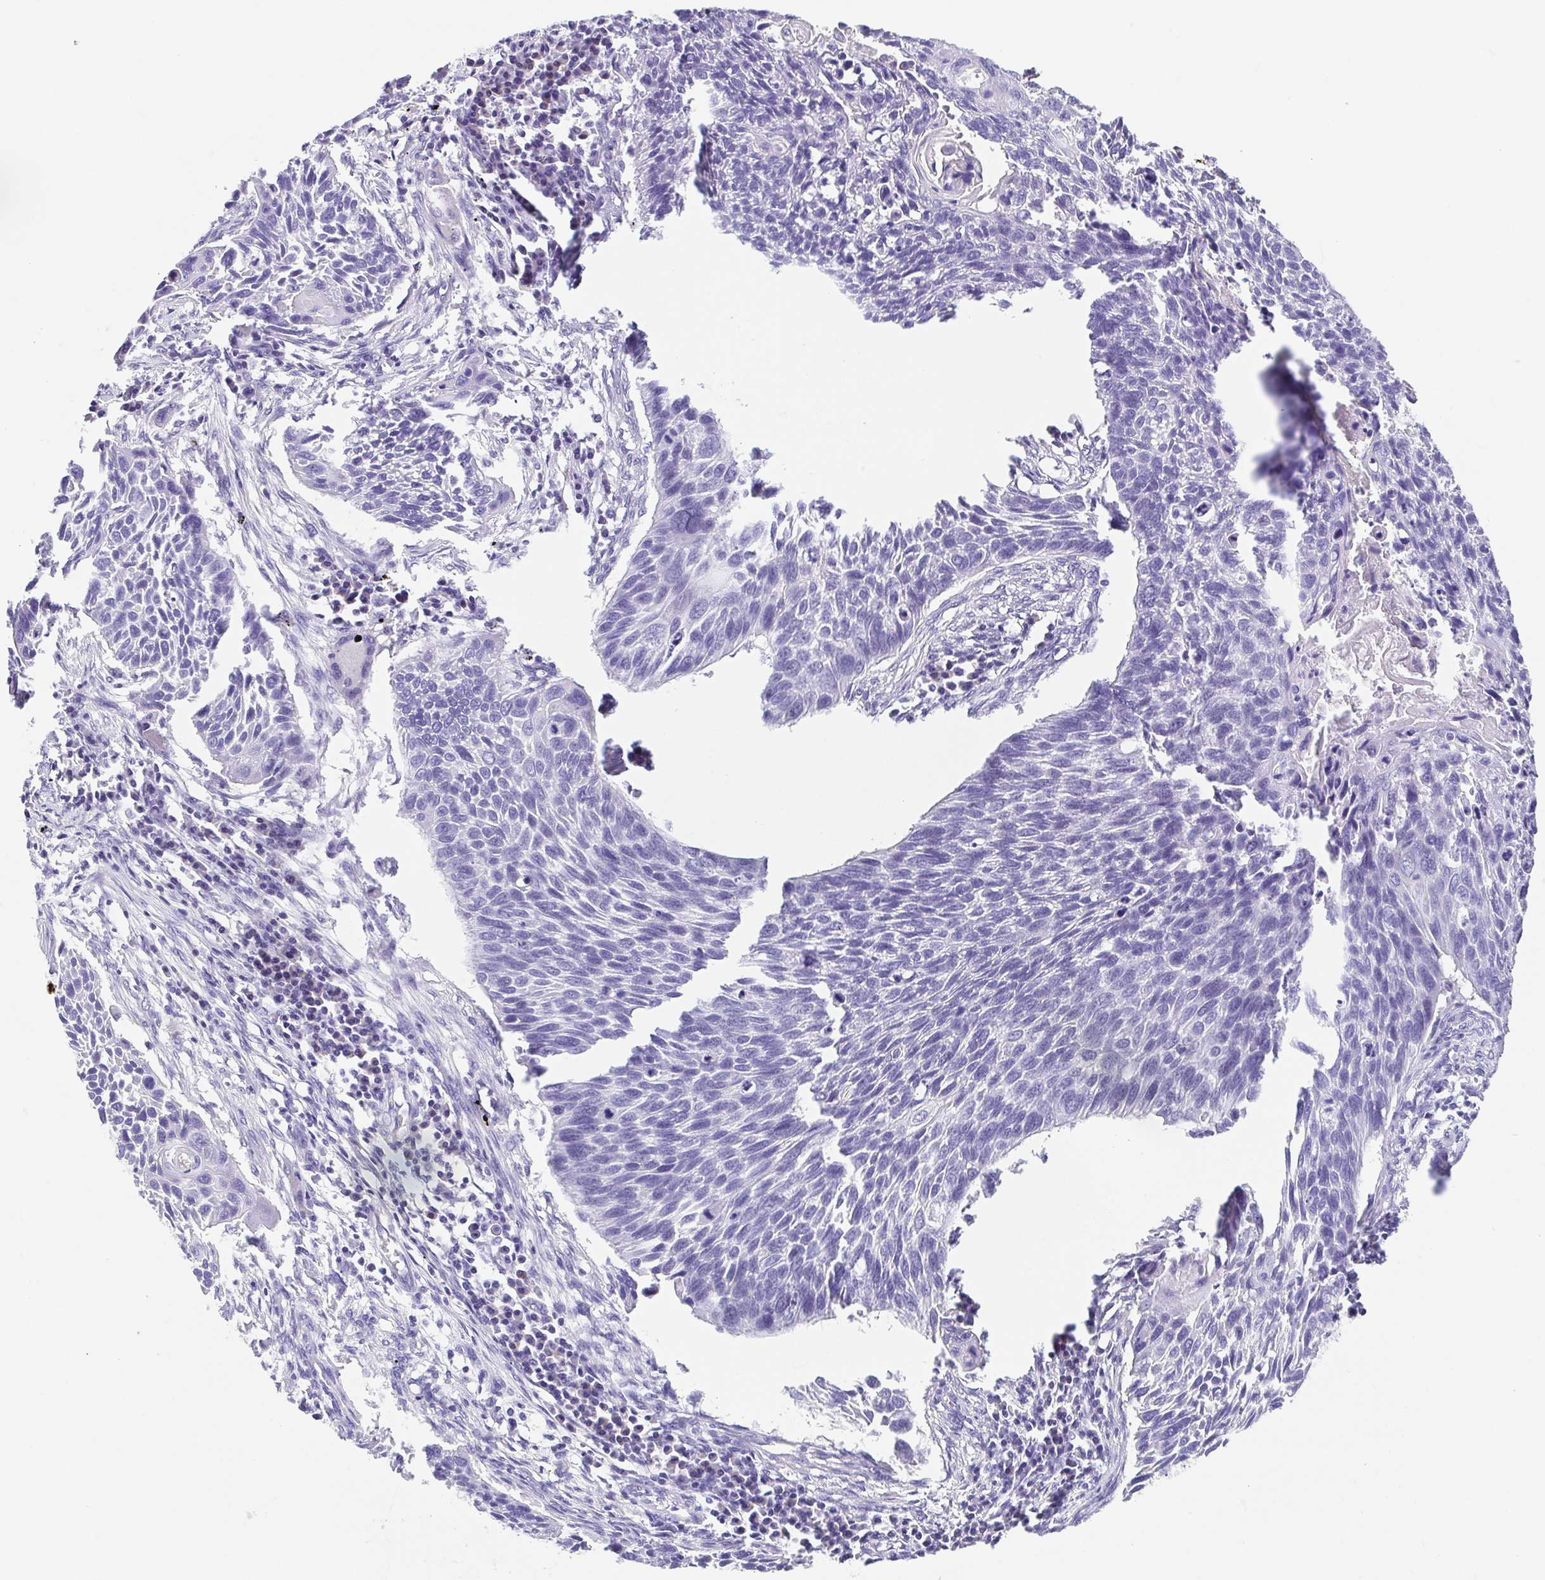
{"staining": {"intensity": "negative", "quantity": "none", "location": "none"}, "tissue": "lung cancer", "cell_type": "Tumor cells", "image_type": "cancer", "snomed": [{"axis": "morphology", "description": "Squamous cell carcinoma, NOS"}, {"axis": "topography", "description": "Lung"}], "caption": "Tumor cells are negative for brown protein staining in lung cancer (squamous cell carcinoma).", "gene": "ARPP21", "patient": {"sex": "male", "age": 78}}